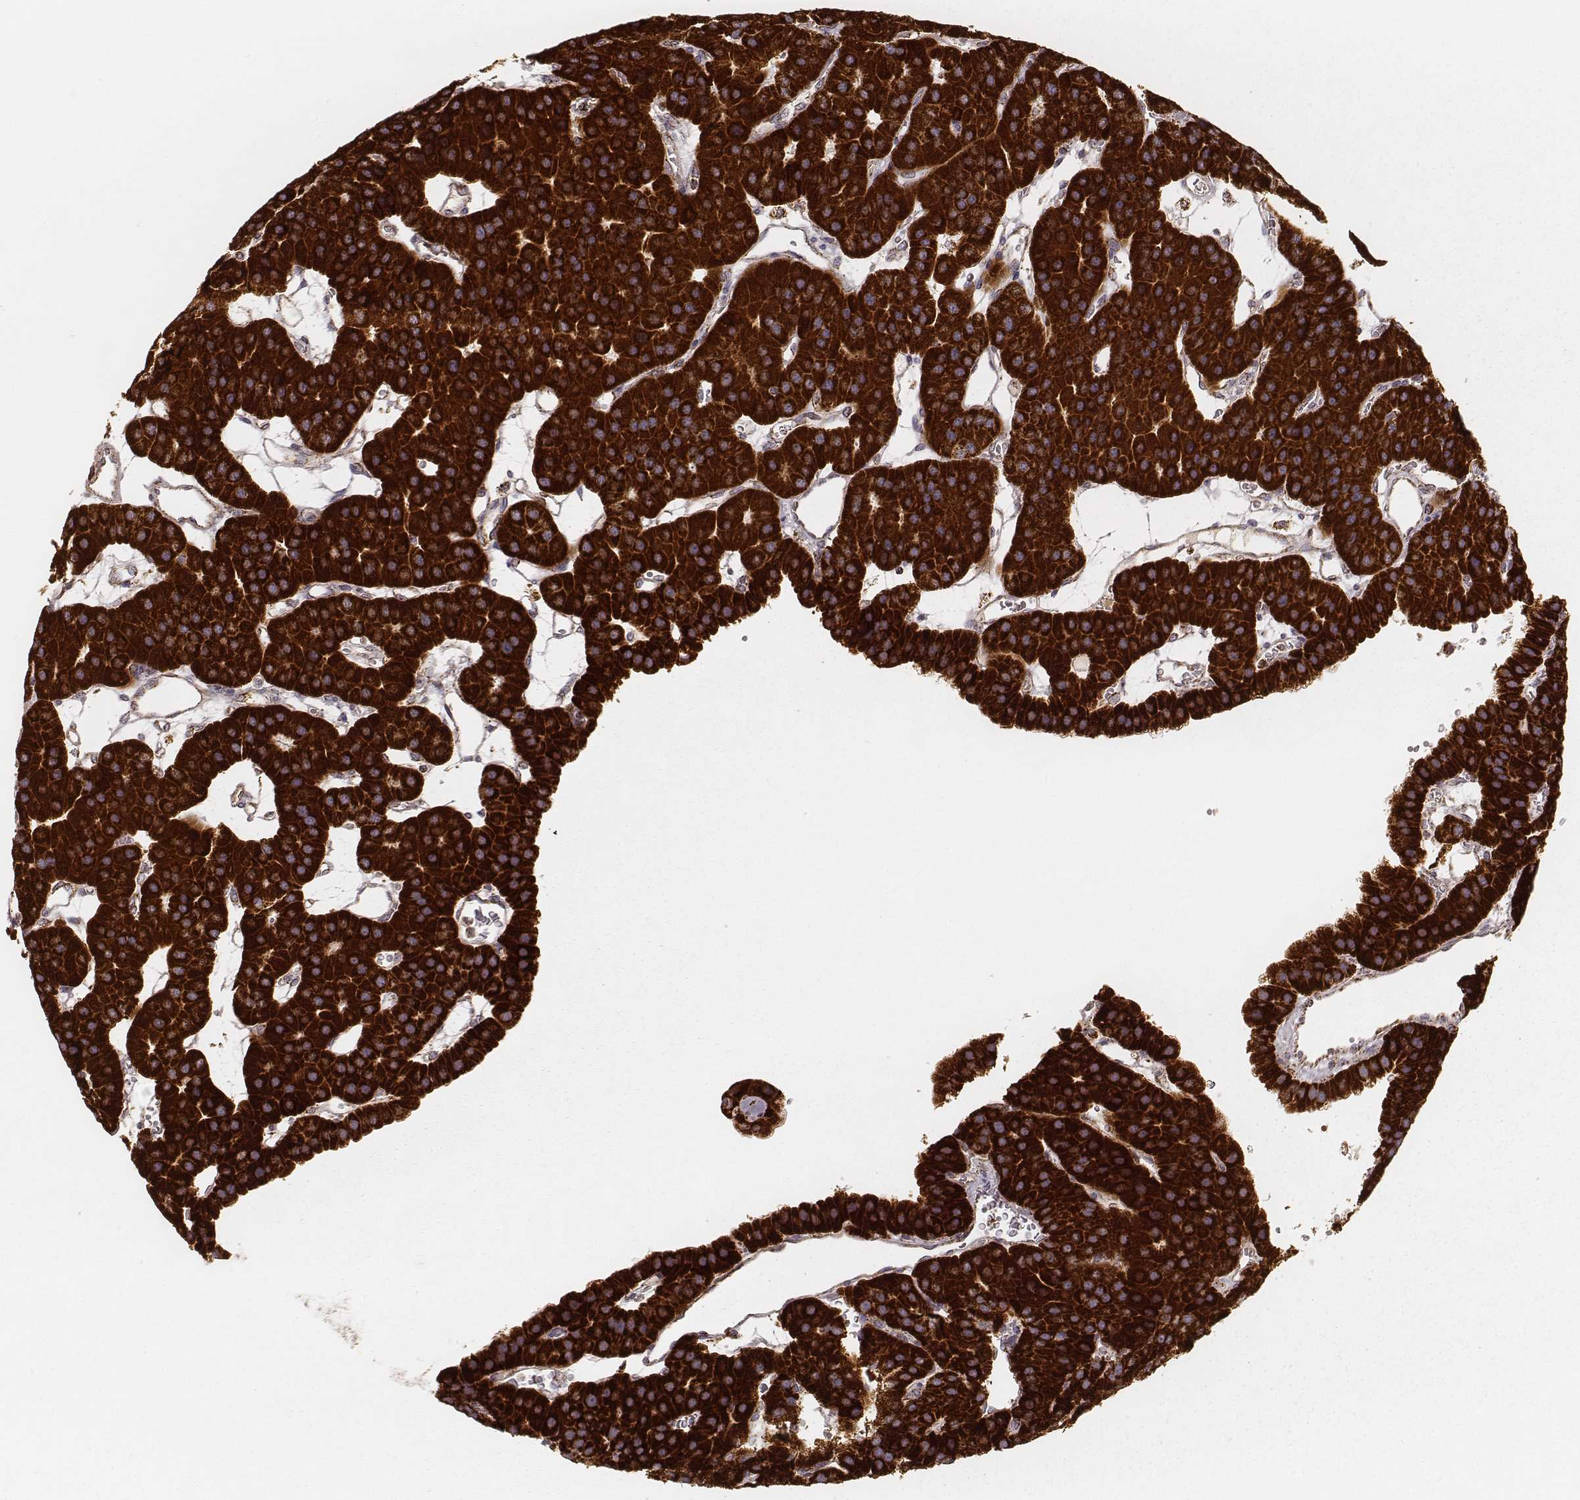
{"staining": {"intensity": "strong", "quantity": ">75%", "location": "cytoplasmic/membranous"}, "tissue": "parathyroid gland", "cell_type": "Glandular cells", "image_type": "normal", "snomed": [{"axis": "morphology", "description": "Normal tissue, NOS"}, {"axis": "morphology", "description": "Adenoma, NOS"}, {"axis": "topography", "description": "Parathyroid gland"}], "caption": "An IHC micrograph of unremarkable tissue is shown. Protein staining in brown highlights strong cytoplasmic/membranous positivity in parathyroid gland within glandular cells. (DAB (3,3'-diaminobenzidine) IHC with brightfield microscopy, high magnification).", "gene": "CS", "patient": {"sex": "female", "age": 86}}